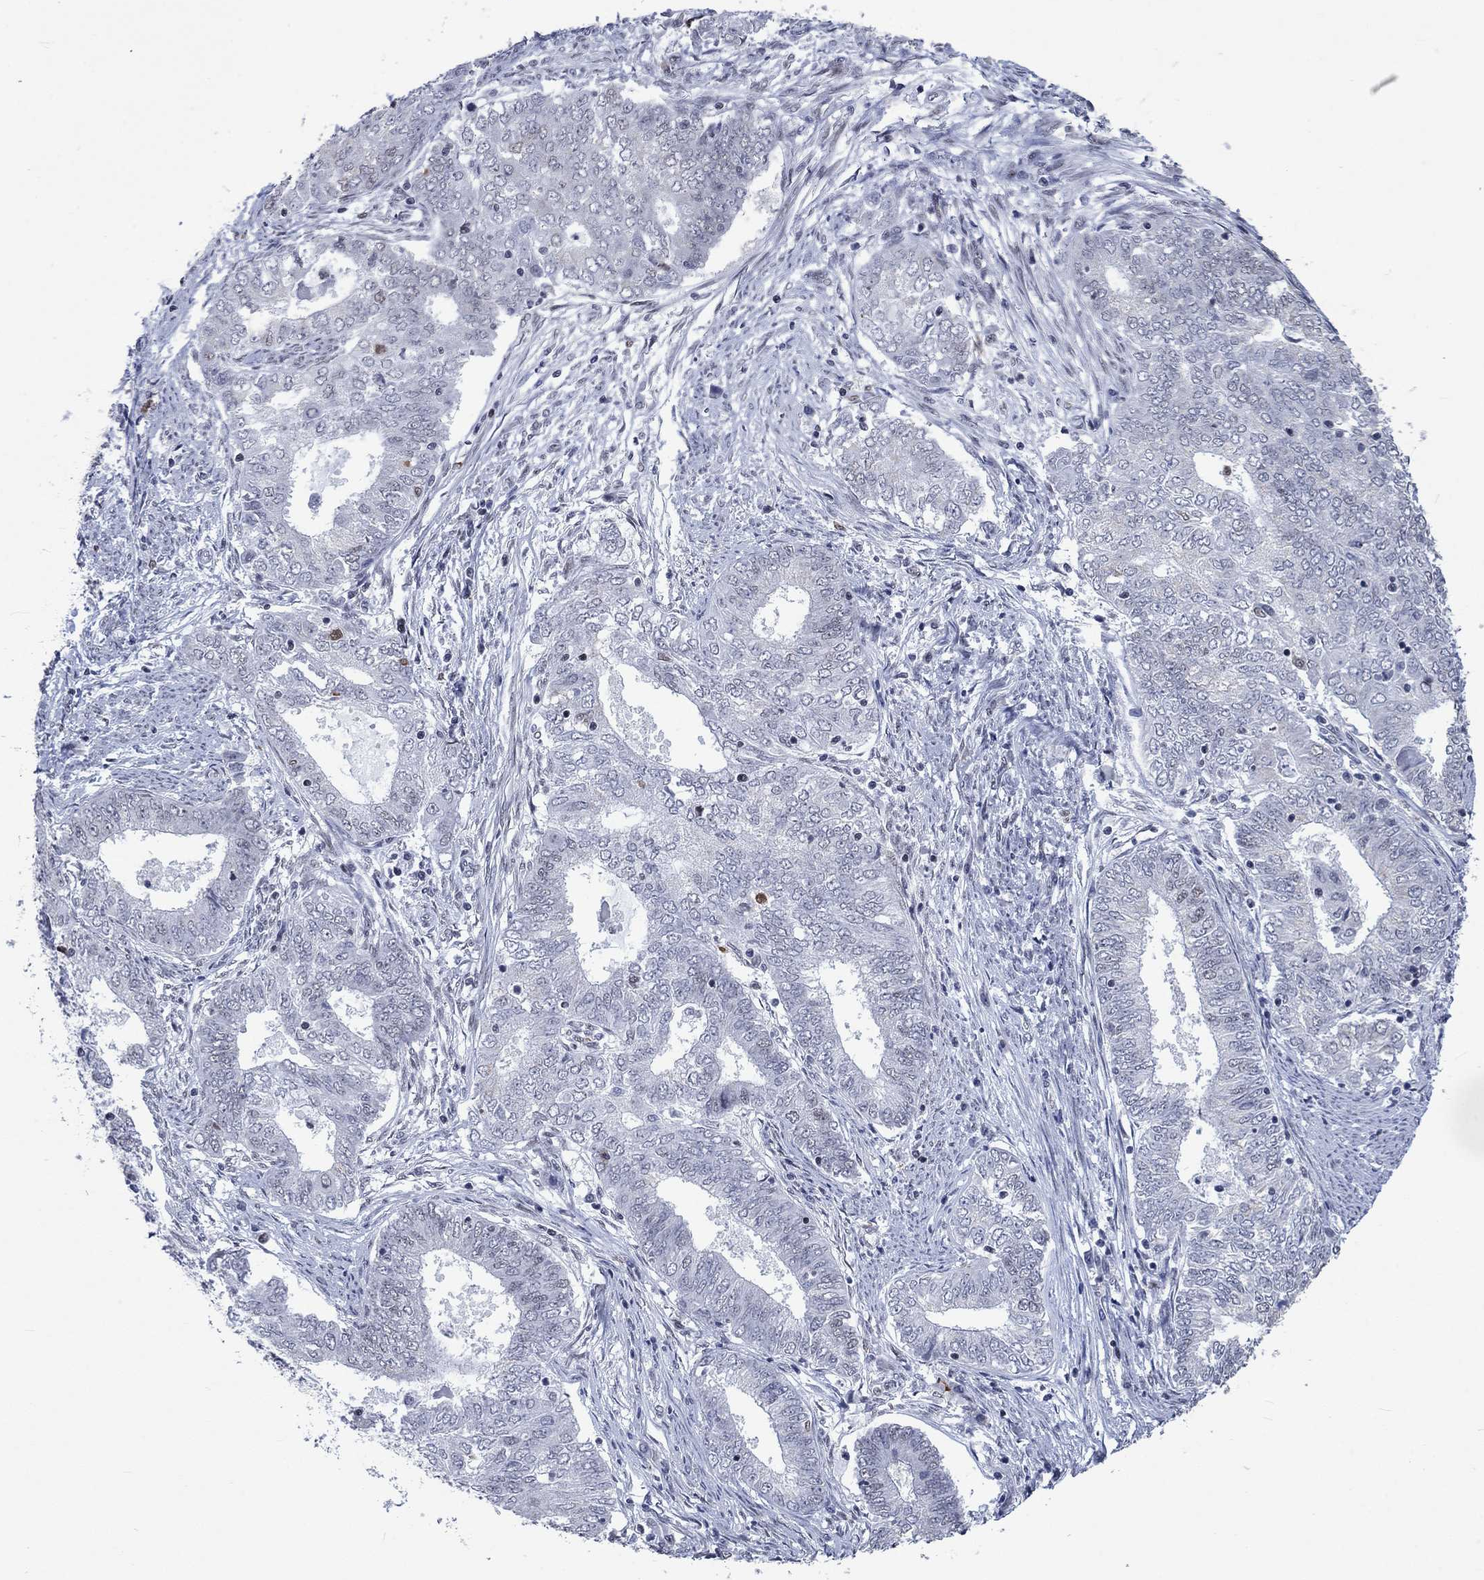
{"staining": {"intensity": "negative", "quantity": "none", "location": "none"}, "tissue": "endometrial cancer", "cell_type": "Tumor cells", "image_type": "cancer", "snomed": [{"axis": "morphology", "description": "Adenocarcinoma, NOS"}, {"axis": "topography", "description": "Endometrium"}], "caption": "This is an immunohistochemistry (IHC) image of human endometrial cancer (adenocarcinoma). There is no positivity in tumor cells.", "gene": "HCFC1", "patient": {"sex": "female", "age": 62}}